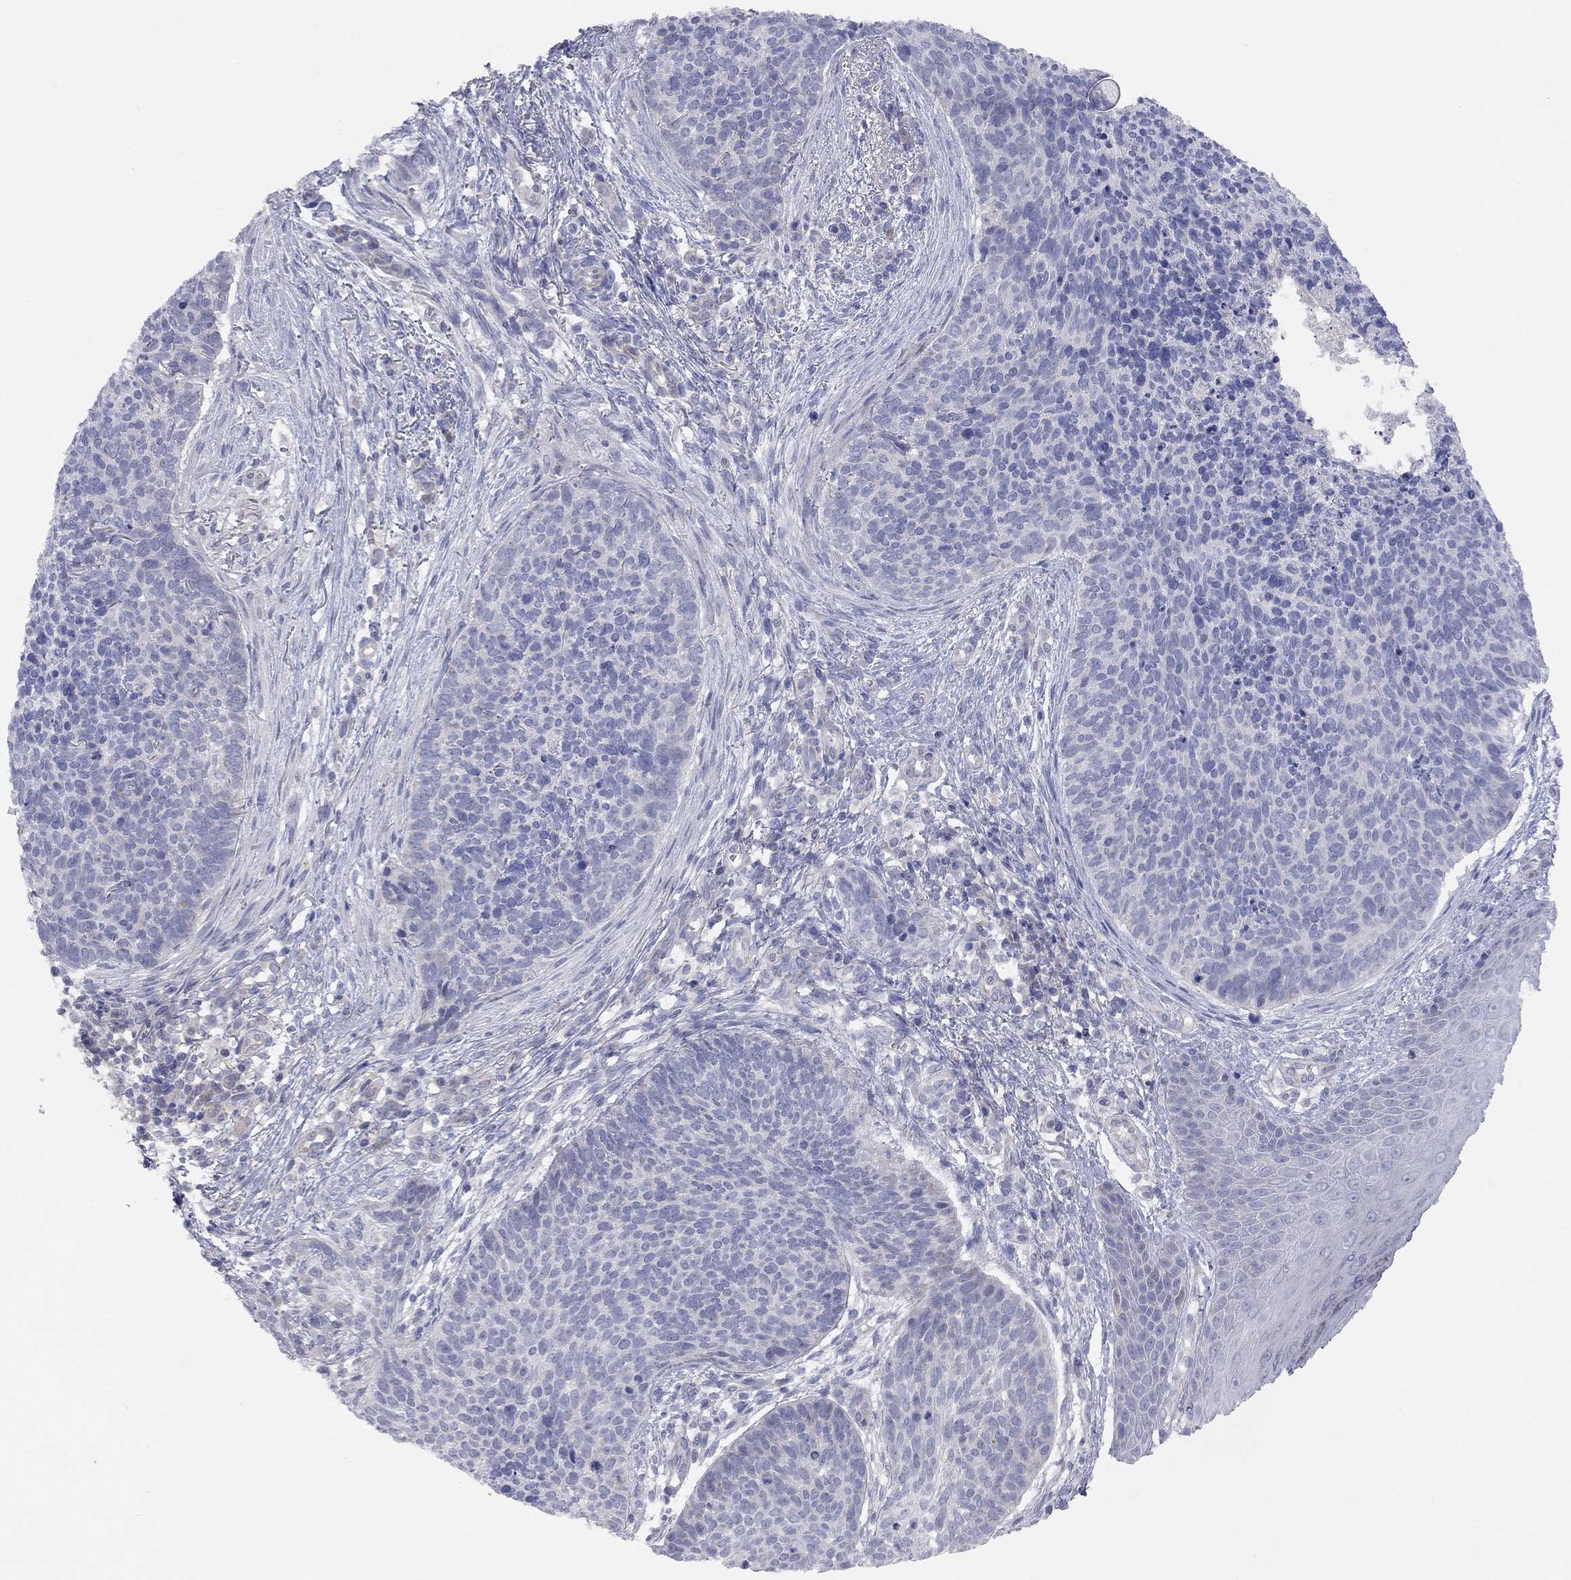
{"staining": {"intensity": "negative", "quantity": "none", "location": "none"}, "tissue": "skin cancer", "cell_type": "Tumor cells", "image_type": "cancer", "snomed": [{"axis": "morphology", "description": "Basal cell carcinoma"}, {"axis": "topography", "description": "Skin"}], "caption": "A micrograph of skin basal cell carcinoma stained for a protein shows no brown staining in tumor cells. (IHC, brightfield microscopy, high magnification).", "gene": "KCNB1", "patient": {"sex": "male", "age": 64}}